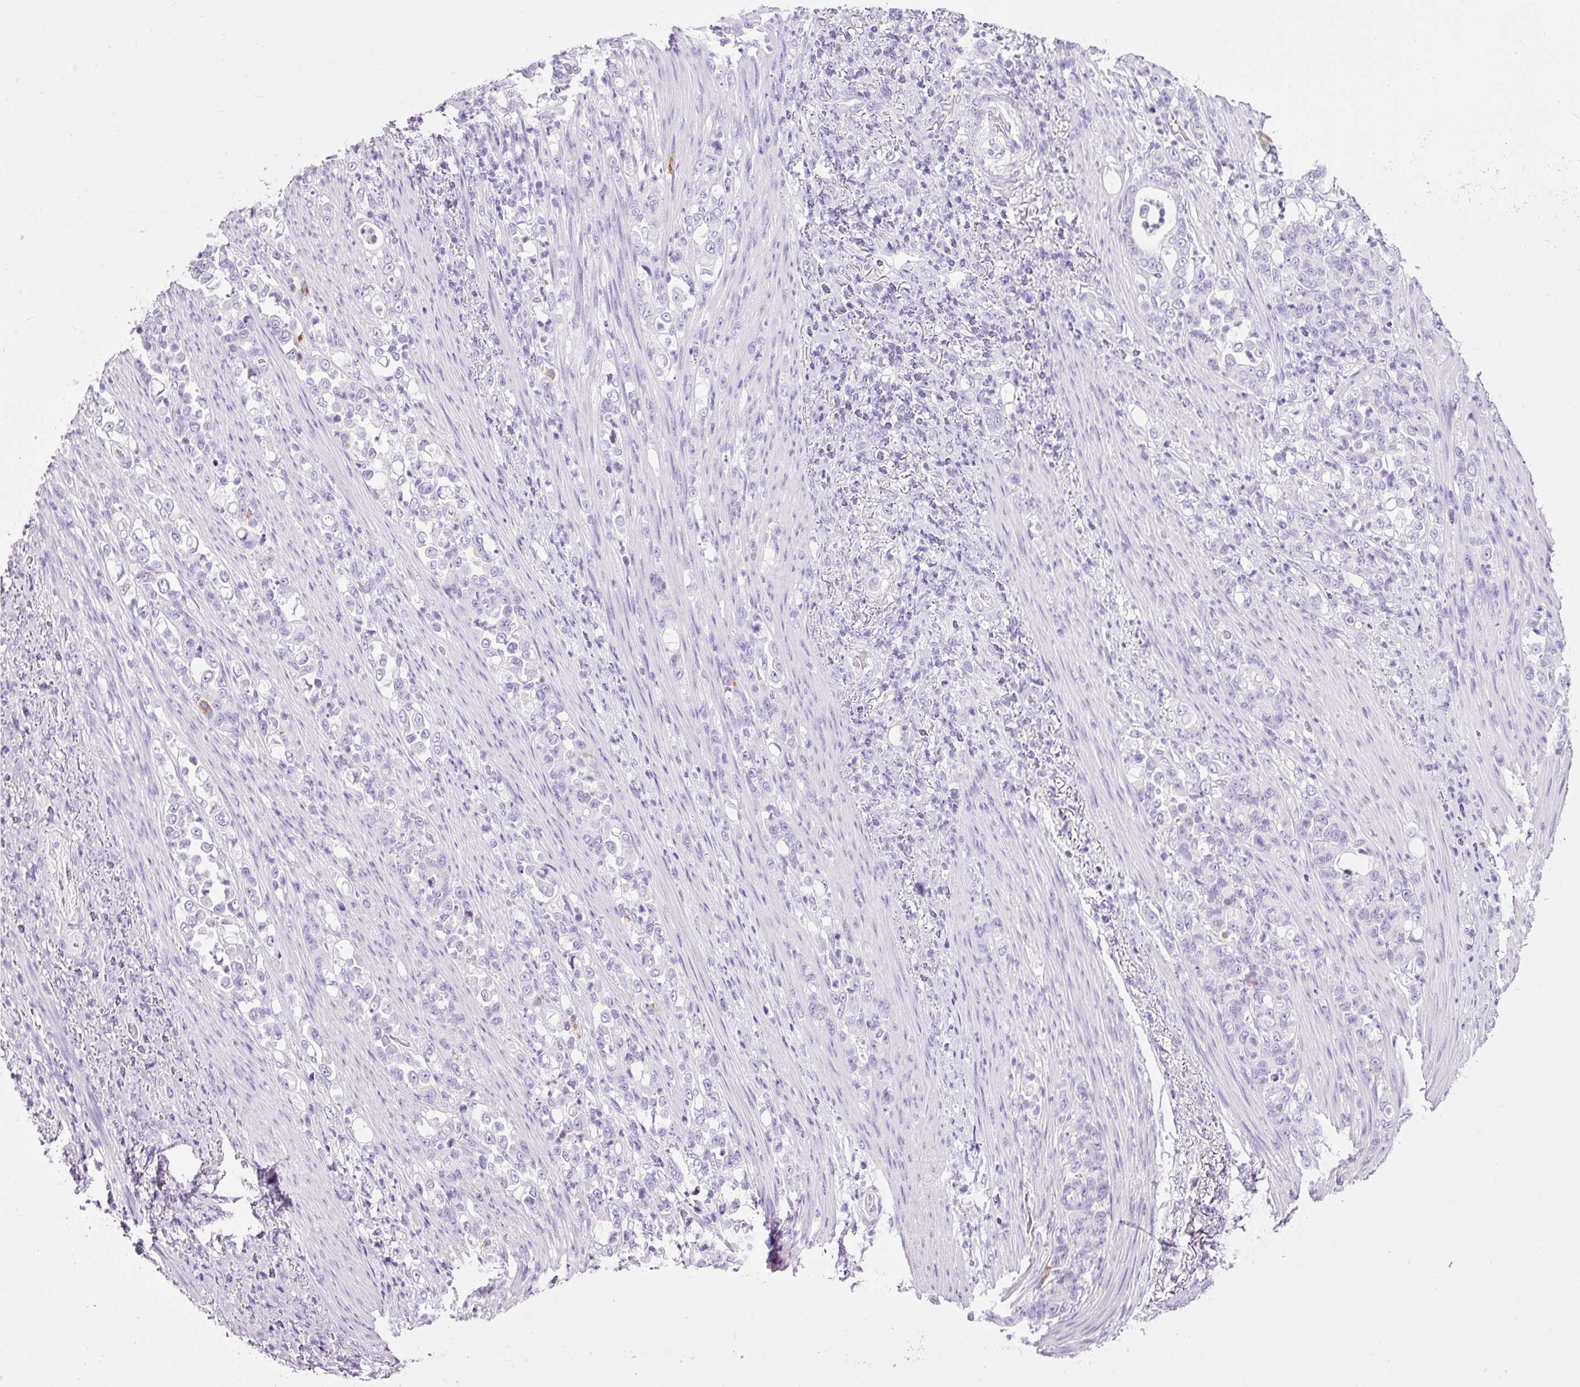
{"staining": {"intensity": "negative", "quantity": "none", "location": "none"}, "tissue": "stomach cancer", "cell_type": "Tumor cells", "image_type": "cancer", "snomed": [{"axis": "morphology", "description": "Normal tissue, NOS"}, {"axis": "morphology", "description": "Adenocarcinoma, NOS"}, {"axis": "topography", "description": "Stomach"}], "caption": "DAB (3,3'-diaminobenzidine) immunohistochemical staining of stomach adenocarcinoma displays no significant staining in tumor cells.", "gene": "BSND", "patient": {"sex": "female", "age": 79}}